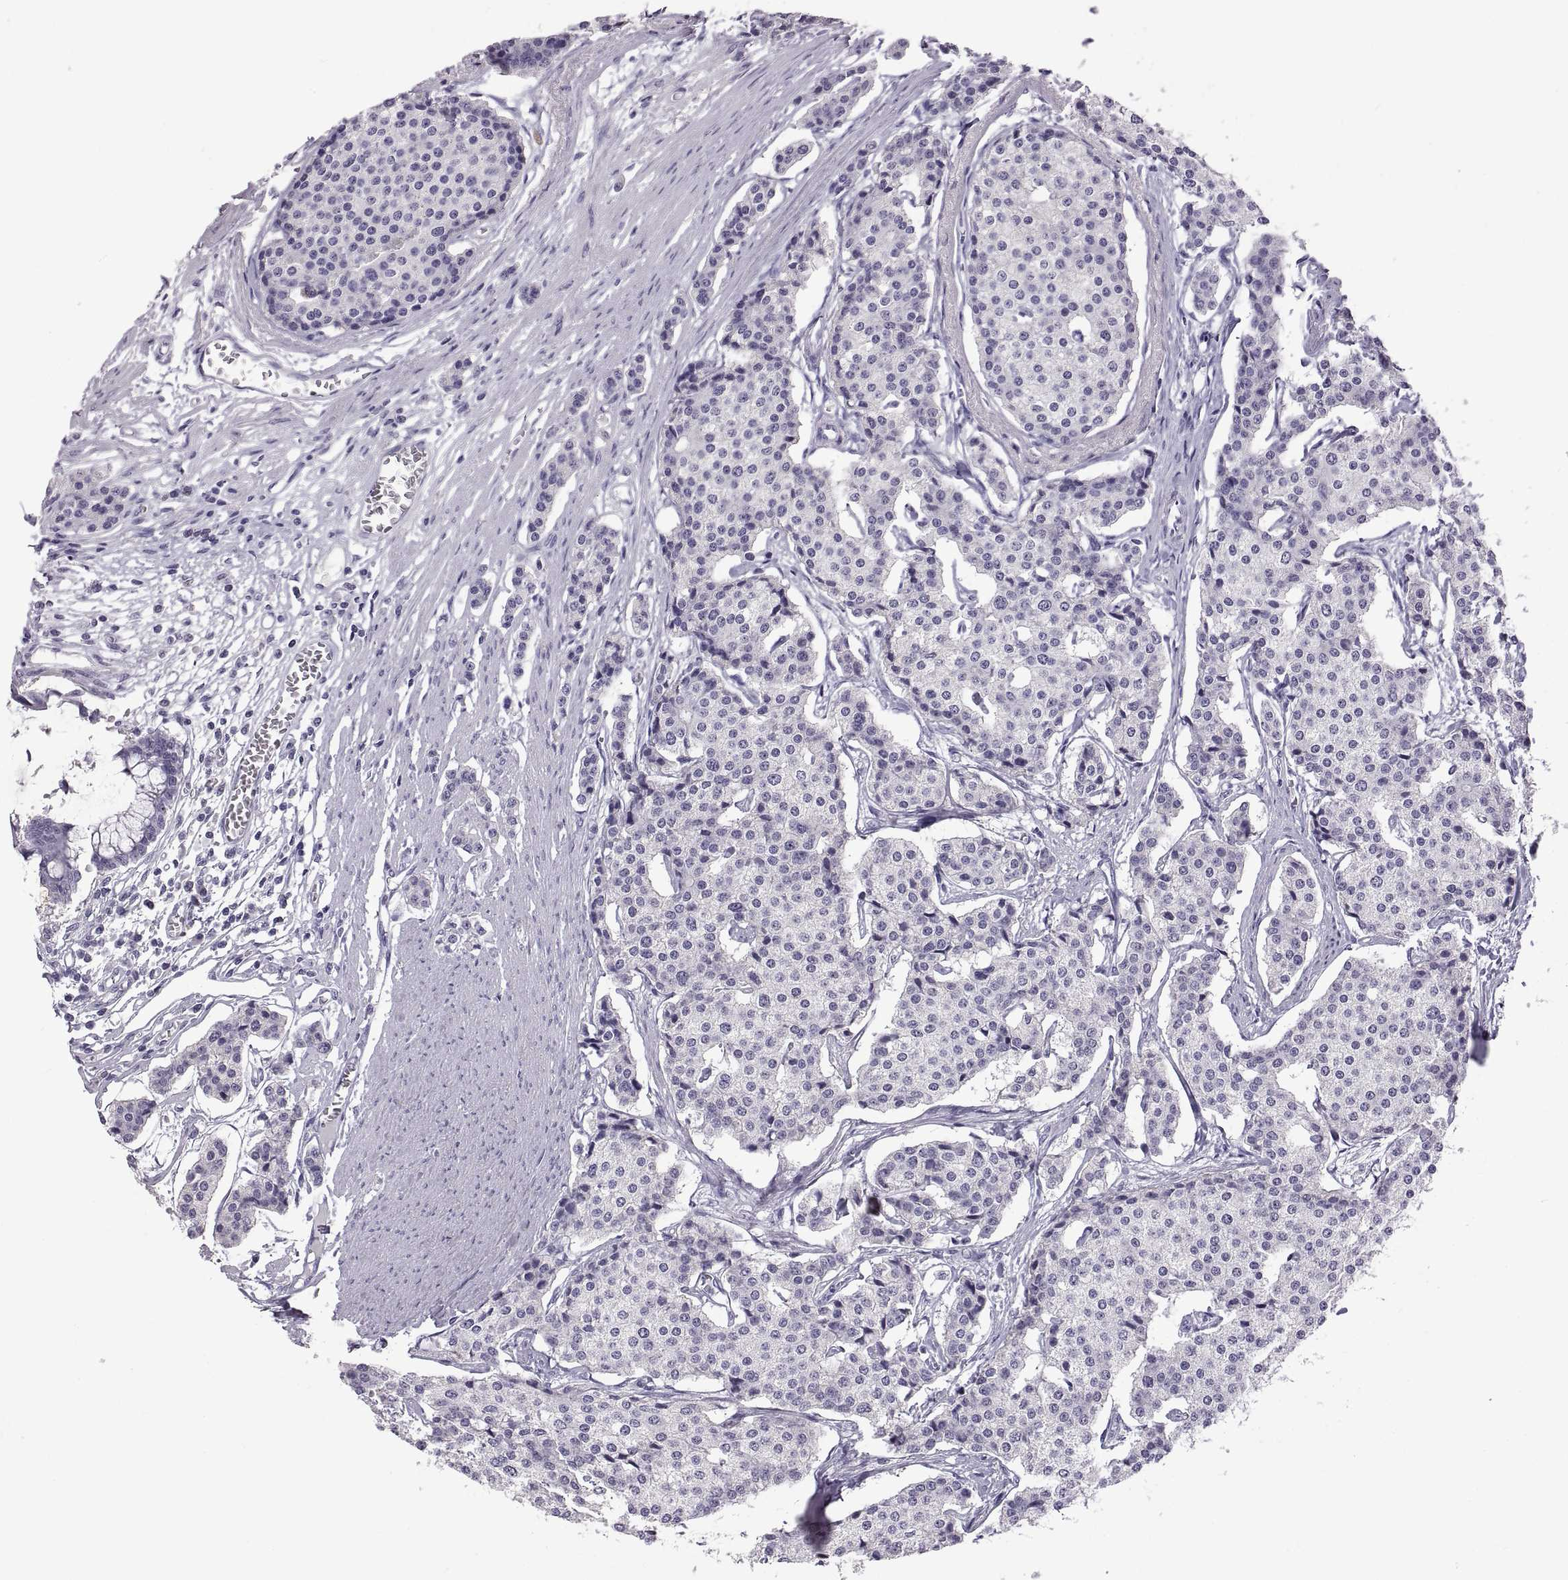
{"staining": {"intensity": "negative", "quantity": "none", "location": "none"}, "tissue": "carcinoid", "cell_type": "Tumor cells", "image_type": "cancer", "snomed": [{"axis": "morphology", "description": "Carcinoid, malignant, NOS"}, {"axis": "topography", "description": "Small intestine"}], "caption": "Malignant carcinoid stained for a protein using immunohistochemistry (IHC) reveals no expression tumor cells.", "gene": "RDM1", "patient": {"sex": "female", "age": 65}}